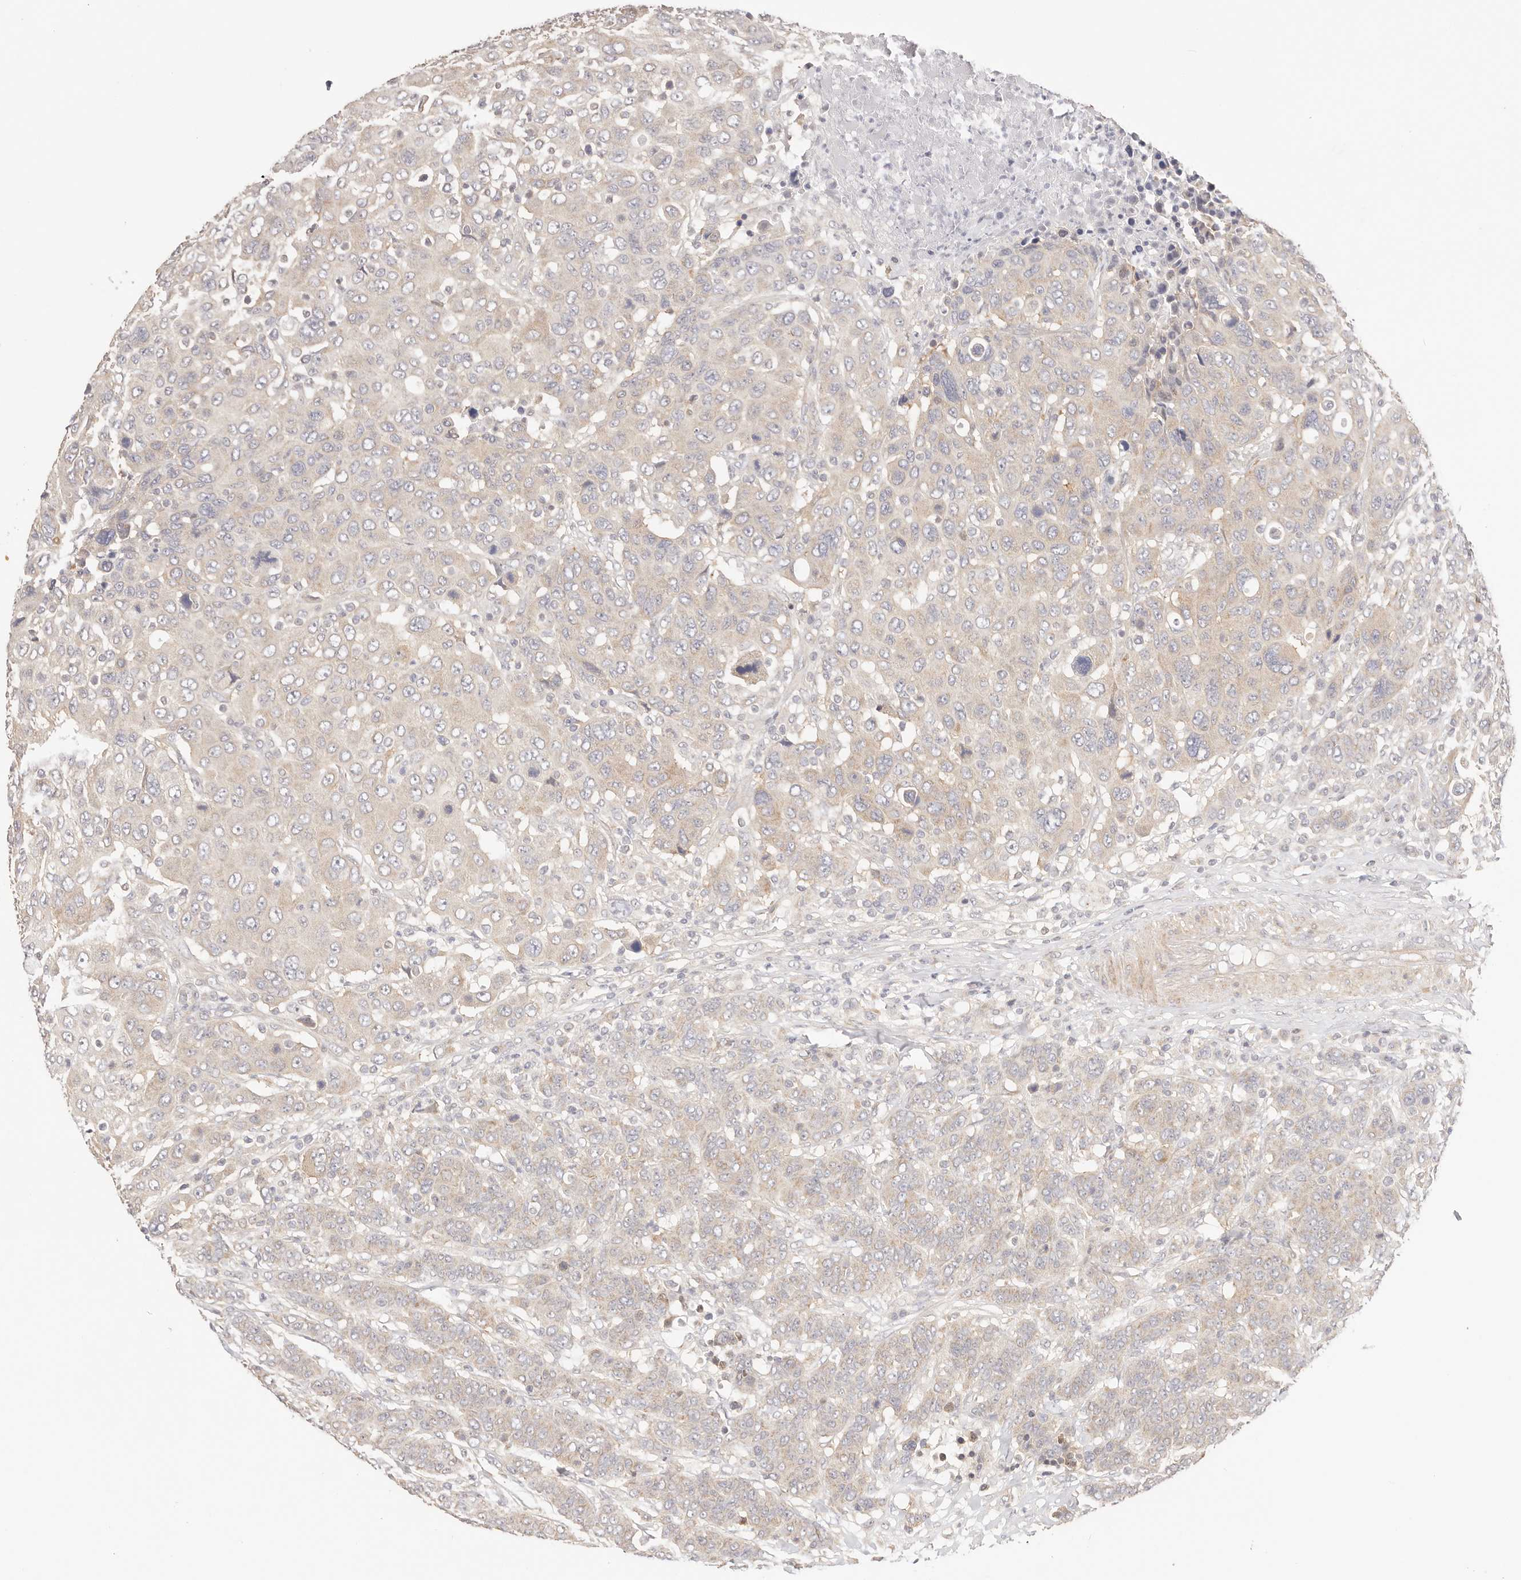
{"staining": {"intensity": "negative", "quantity": "none", "location": "none"}, "tissue": "breast cancer", "cell_type": "Tumor cells", "image_type": "cancer", "snomed": [{"axis": "morphology", "description": "Duct carcinoma"}, {"axis": "topography", "description": "Breast"}], "caption": "An immunohistochemistry (IHC) image of breast cancer (invasive ductal carcinoma) is shown. There is no staining in tumor cells of breast cancer (invasive ductal carcinoma).", "gene": "KCMF1", "patient": {"sex": "female", "age": 37}}